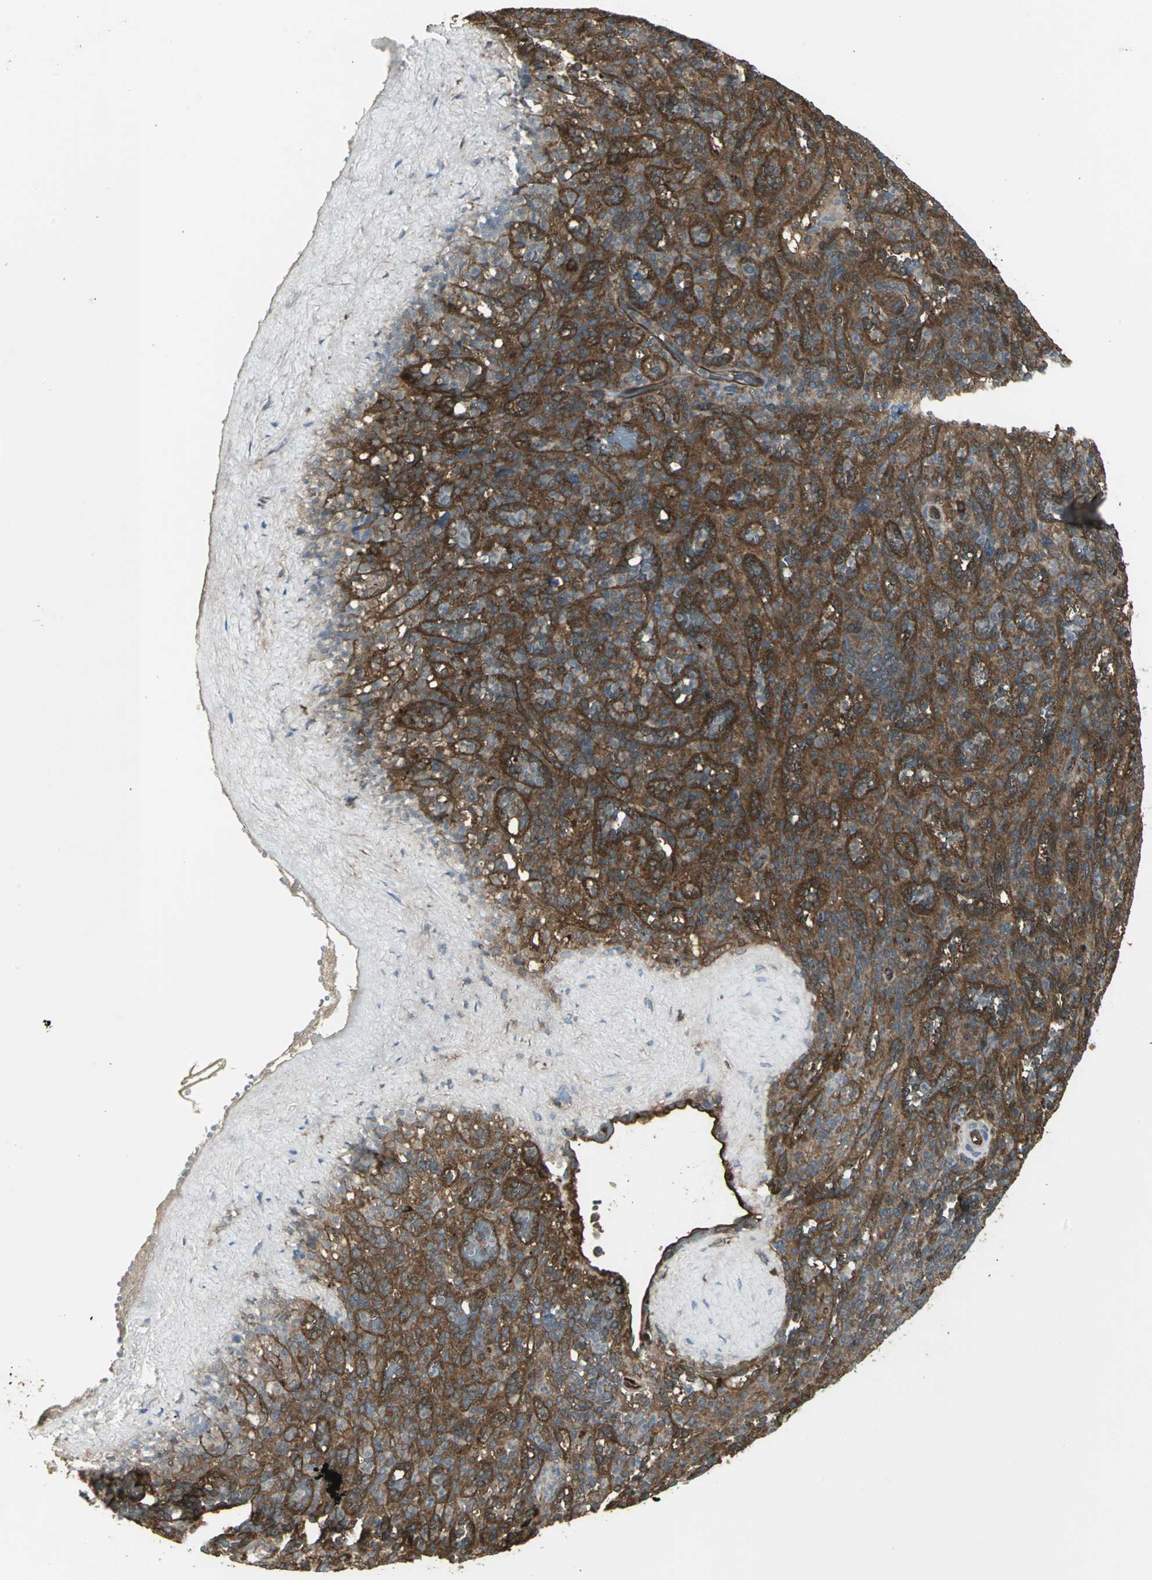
{"staining": {"intensity": "strong", "quantity": "25%-75%", "location": "cytoplasmic/membranous"}, "tissue": "spleen", "cell_type": "Cells in red pulp", "image_type": "normal", "snomed": [{"axis": "morphology", "description": "Normal tissue, NOS"}, {"axis": "topography", "description": "Spleen"}], "caption": "DAB immunohistochemical staining of normal spleen exhibits strong cytoplasmic/membranous protein positivity in about 25%-75% of cells in red pulp.", "gene": "PRXL2B", "patient": {"sex": "male", "age": 36}}